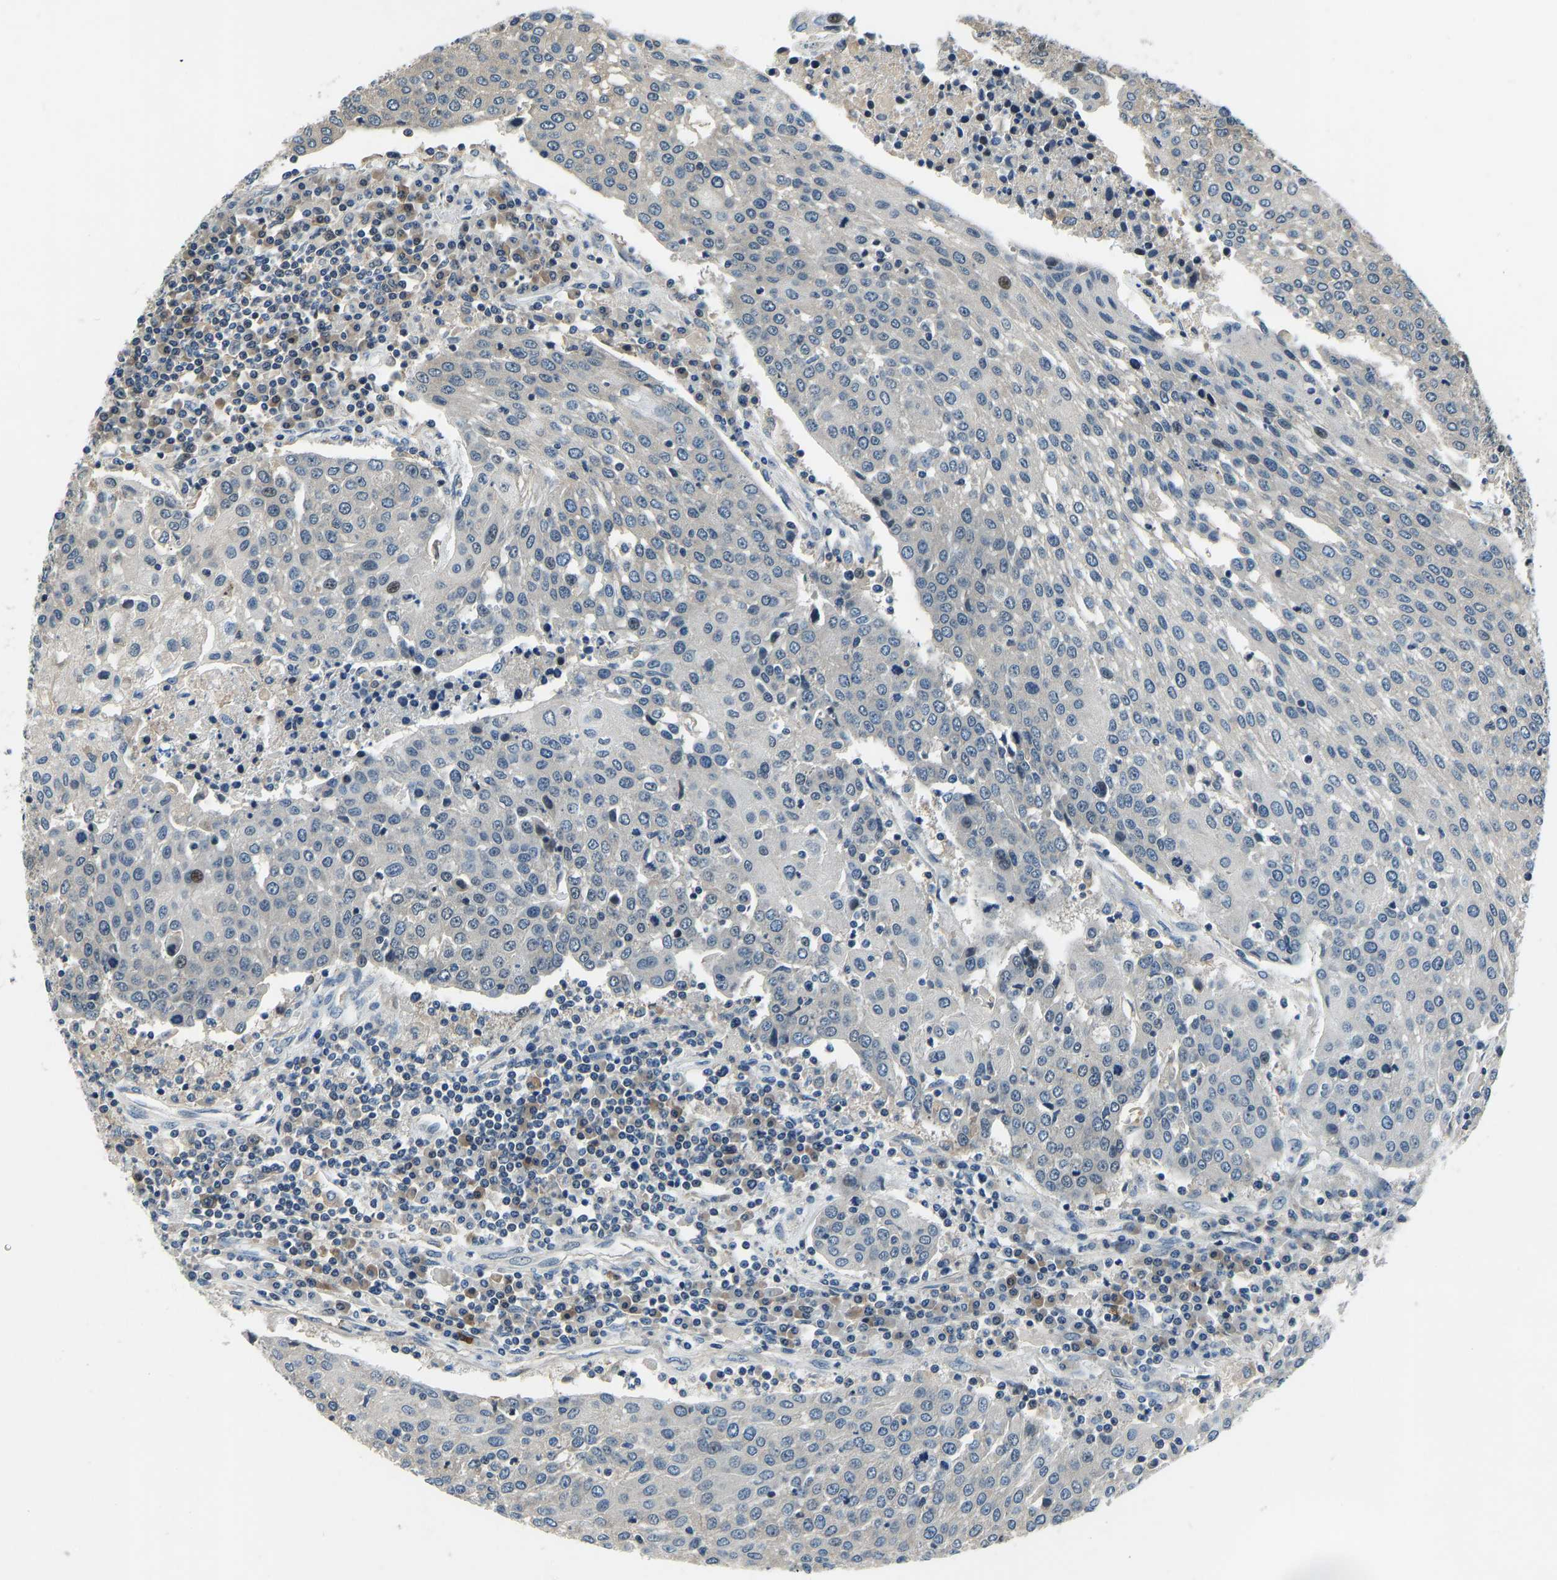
{"staining": {"intensity": "moderate", "quantity": "<25%", "location": "nuclear"}, "tissue": "urothelial cancer", "cell_type": "Tumor cells", "image_type": "cancer", "snomed": [{"axis": "morphology", "description": "Urothelial carcinoma, High grade"}, {"axis": "topography", "description": "Urinary bladder"}], "caption": "Tumor cells show low levels of moderate nuclear expression in approximately <25% of cells in human high-grade urothelial carcinoma.", "gene": "RLIM", "patient": {"sex": "female", "age": 85}}